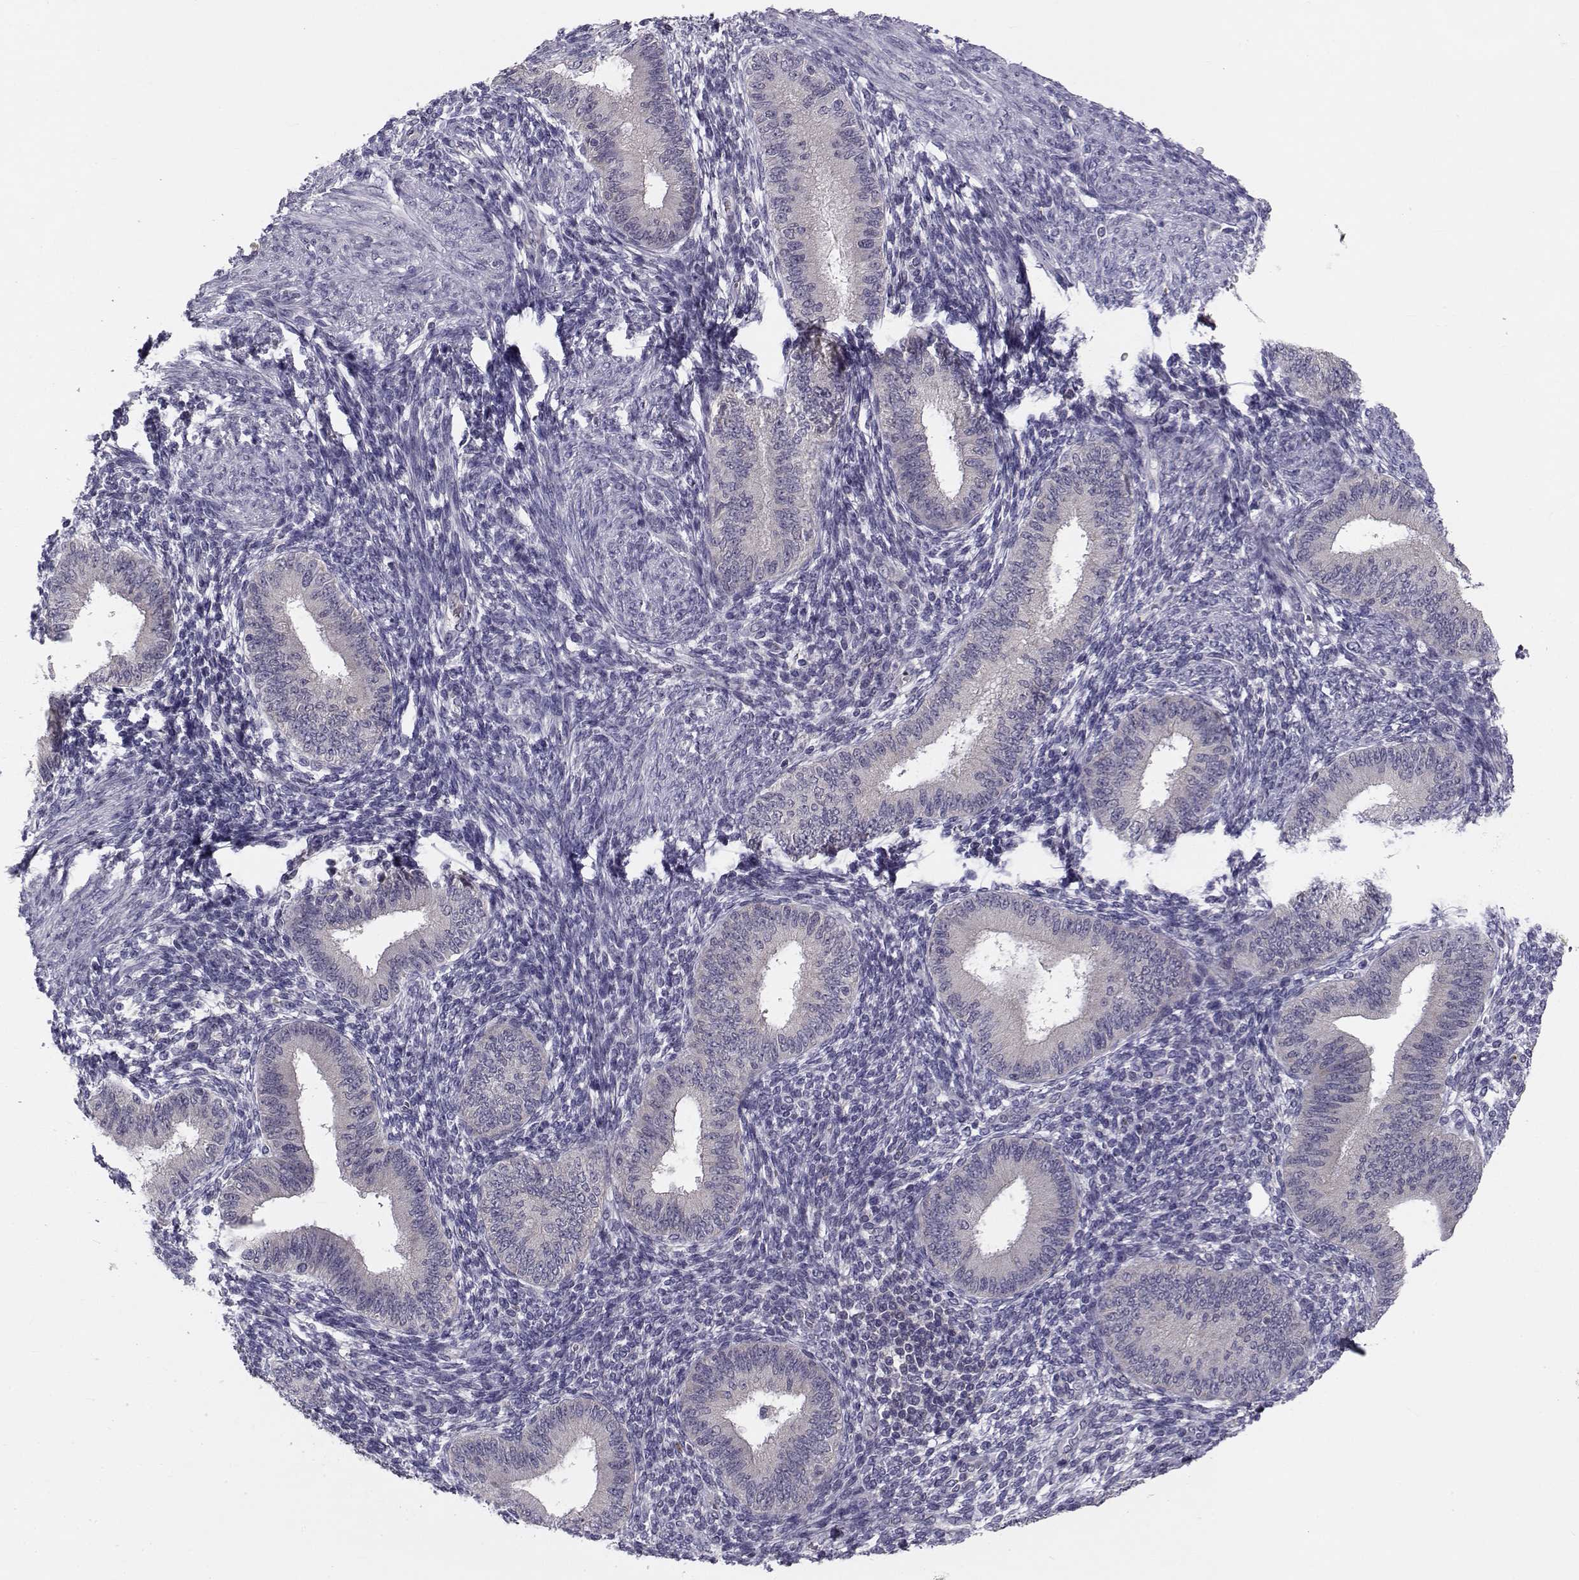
{"staining": {"intensity": "negative", "quantity": "none", "location": "none"}, "tissue": "endometrium", "cell_type": "Cells in endometrial stroma", "image_type": "normal", "snomed": [{"axis": "morphology", "description": "Normal tissue, NOS"}, {"axis": "topography", "description": "Endometrium"}], "caption": "Immunohistochemistry (IHC) of normal endometrium shows no expression in cells in endometrial stroma. (DAB immunohistochemistry (IHC), high magnification).", "gene": "ANGPT1", "patient": {"sex": "female", "age": 39}}